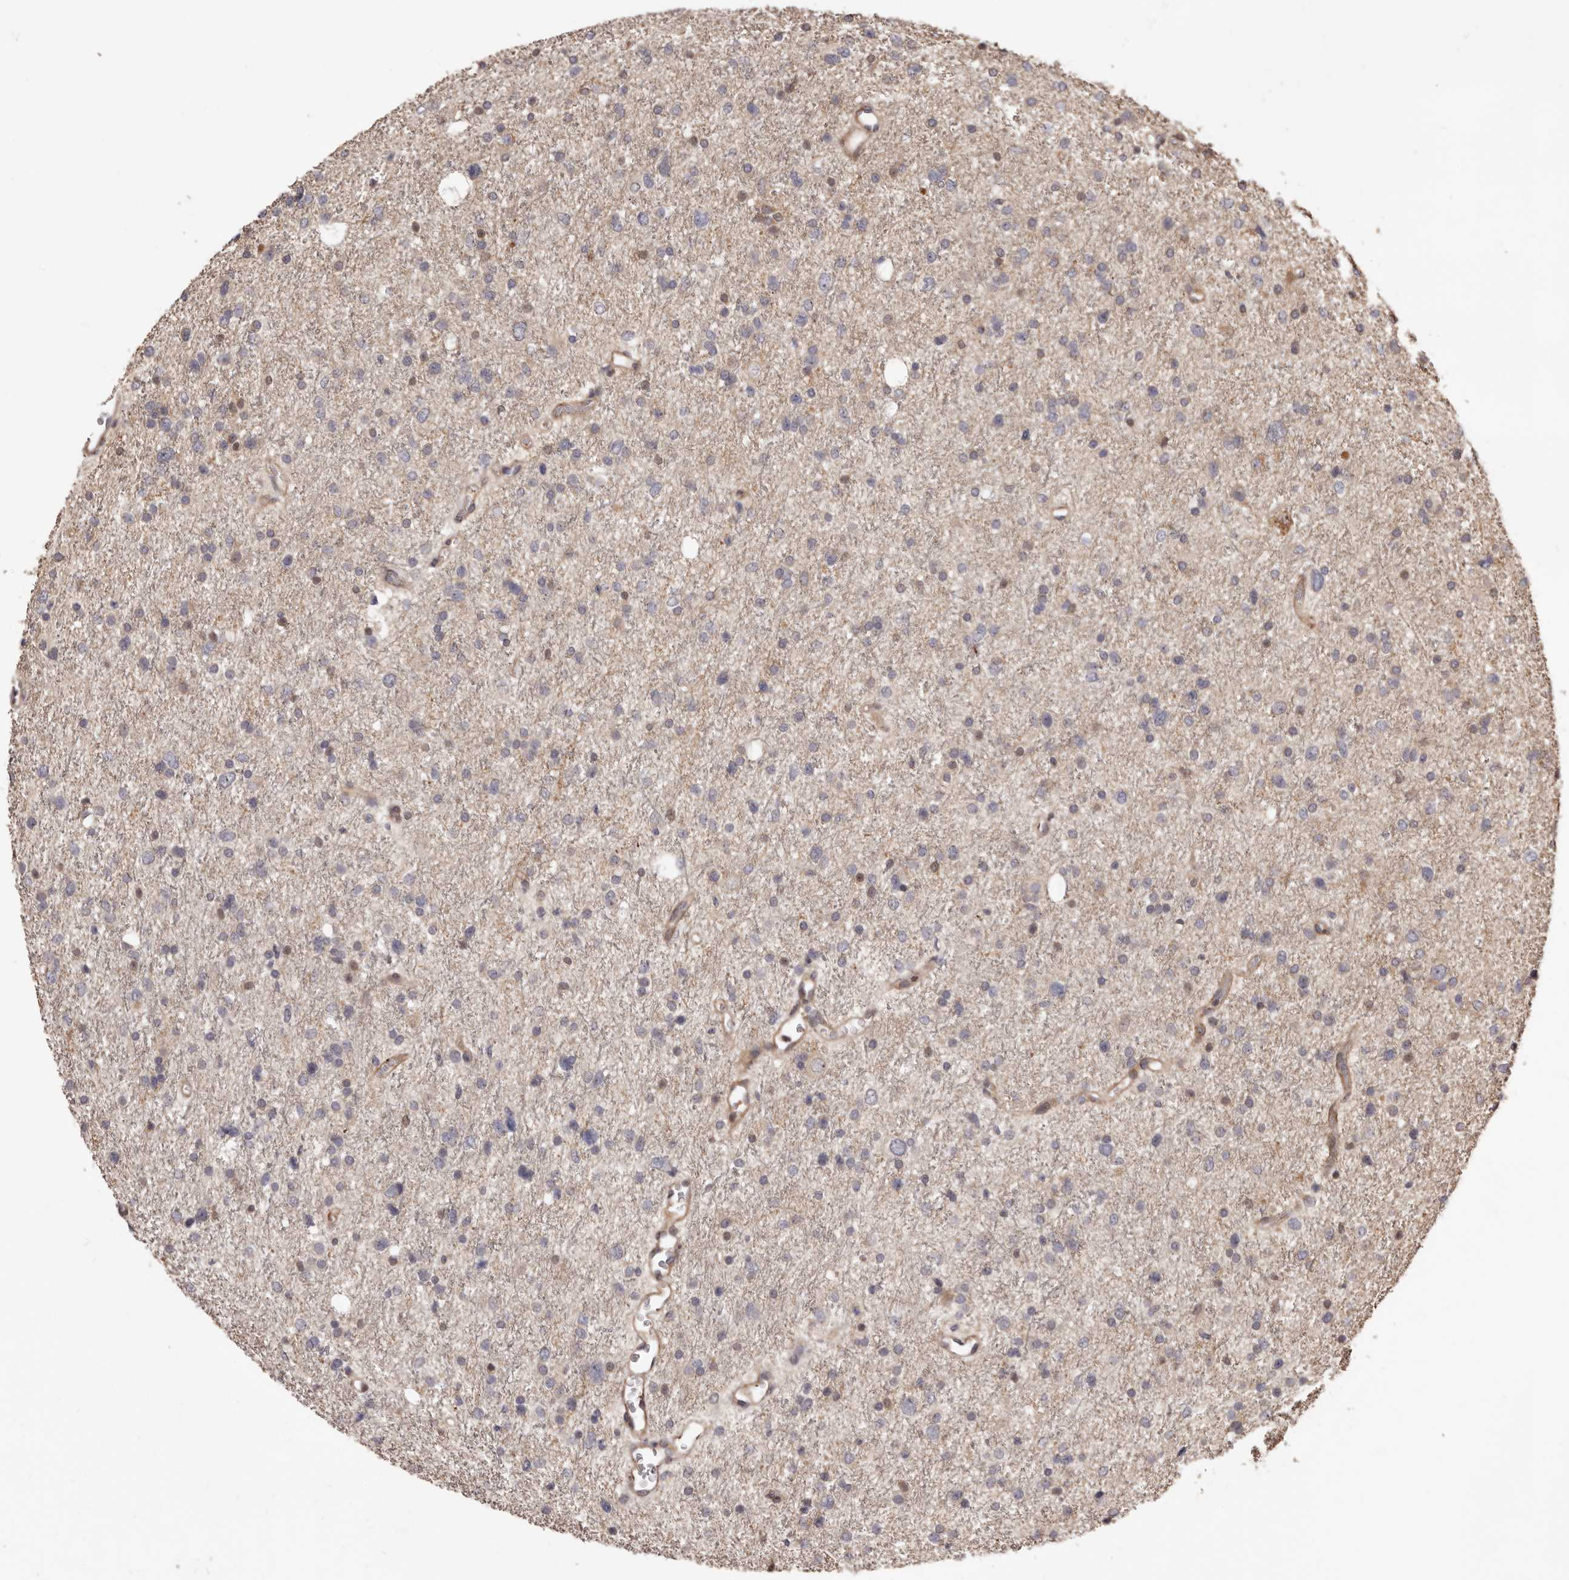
{"staining": {"intensity": "negative", "quantity": "none", "location": "none"}, "tissue": "glioma", "cell_type": "Tumor cells", "image_type": "cancer", "snomed": [{"axis": "morphology", "description": "Glioma, malignant, Low grade"}, {"axis": "topography", "description": "Brain"}], "caption": "An immunohistochemistry (IHC) histopathology image of glioma is shown. There is no staining in tumor cells of glioma. (DAB (3,3'-diaminobenzidine) immunohistochemistry with hematoxylin counter stain).", "gene": "ZCCHC7", "patient": {"sex": "female", "age": 37}}